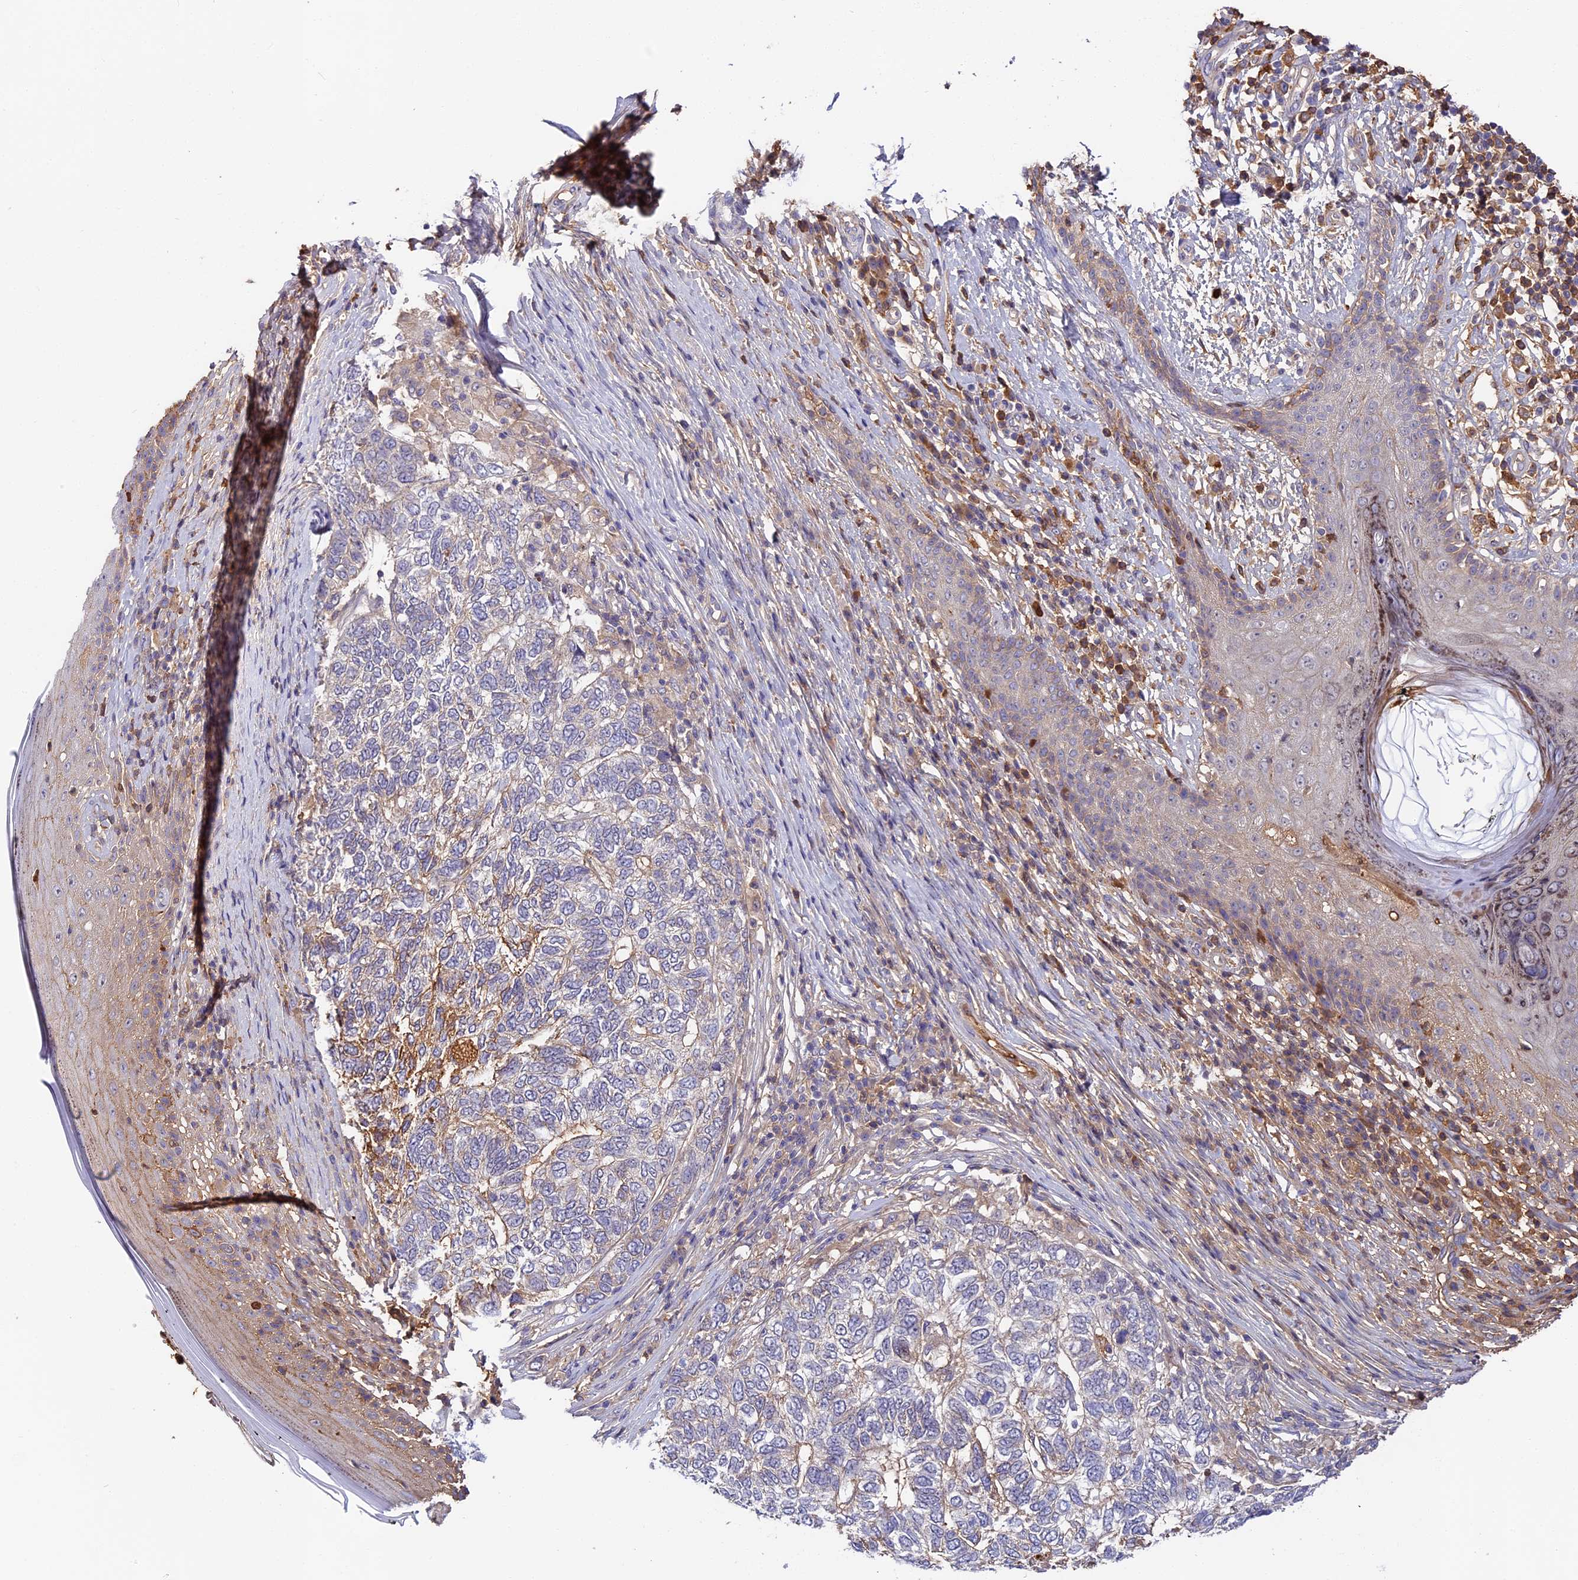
{"staining": {"intensity": "moderate", "quantity": "<25%", "location": "cytoplasmic/membranous"}, "tissue": "skin cancer", "cell_type": "Tumor cells", "image_type": "cancer", "snomed": [{"axis": "morphology", "description": "Basal cell carcinoma"}, {"axis": "topography", "description": "Skin"}], "caption": "Protein staining reveals moderate cytoplasmic/membranous expression in about <25% of tumor cells in skin basal cell carcinoma.", "gene": "ADGRD1", "patient": {"sex": "female", "age": 65}}